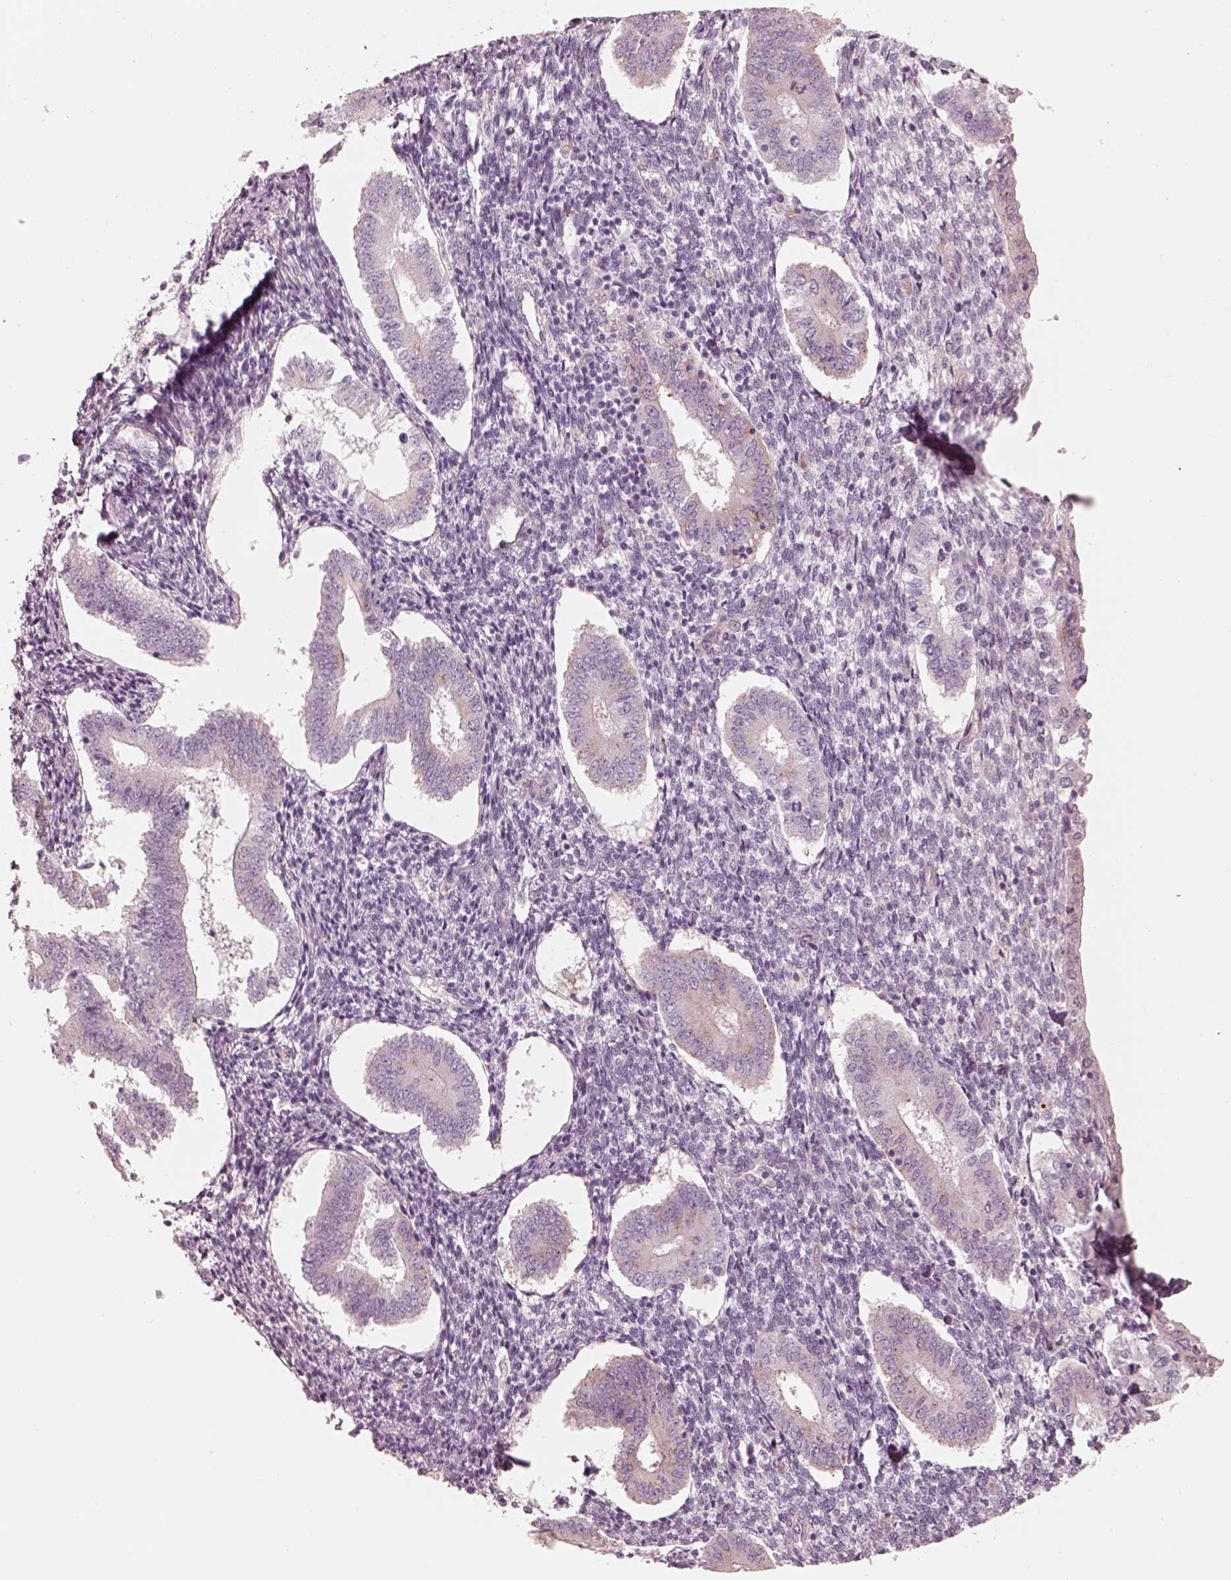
{"staining": {"intensity": "negative", "quantity": "none", "location": "none"}, "tissue": "endometrium", "cell_type": "Cells in endometrial stroma", "image_type": "normal", "snomed": [{"axis": "morphology", "description": "Normal tissue, NOS"}, {"axis": "topography", "description": "Endometrium"}], "caption": "This is a image of immunohistochemistry (IHC) staining of benign endometrium, which shows no staining in cells in endometrial stroma. (DAB (3,3'-diaminobenzidine) immunohistochemistry with hematoxylin counter stain).", "gene": "RAB3C", "patient": {"sex": "female", "age": 40}}